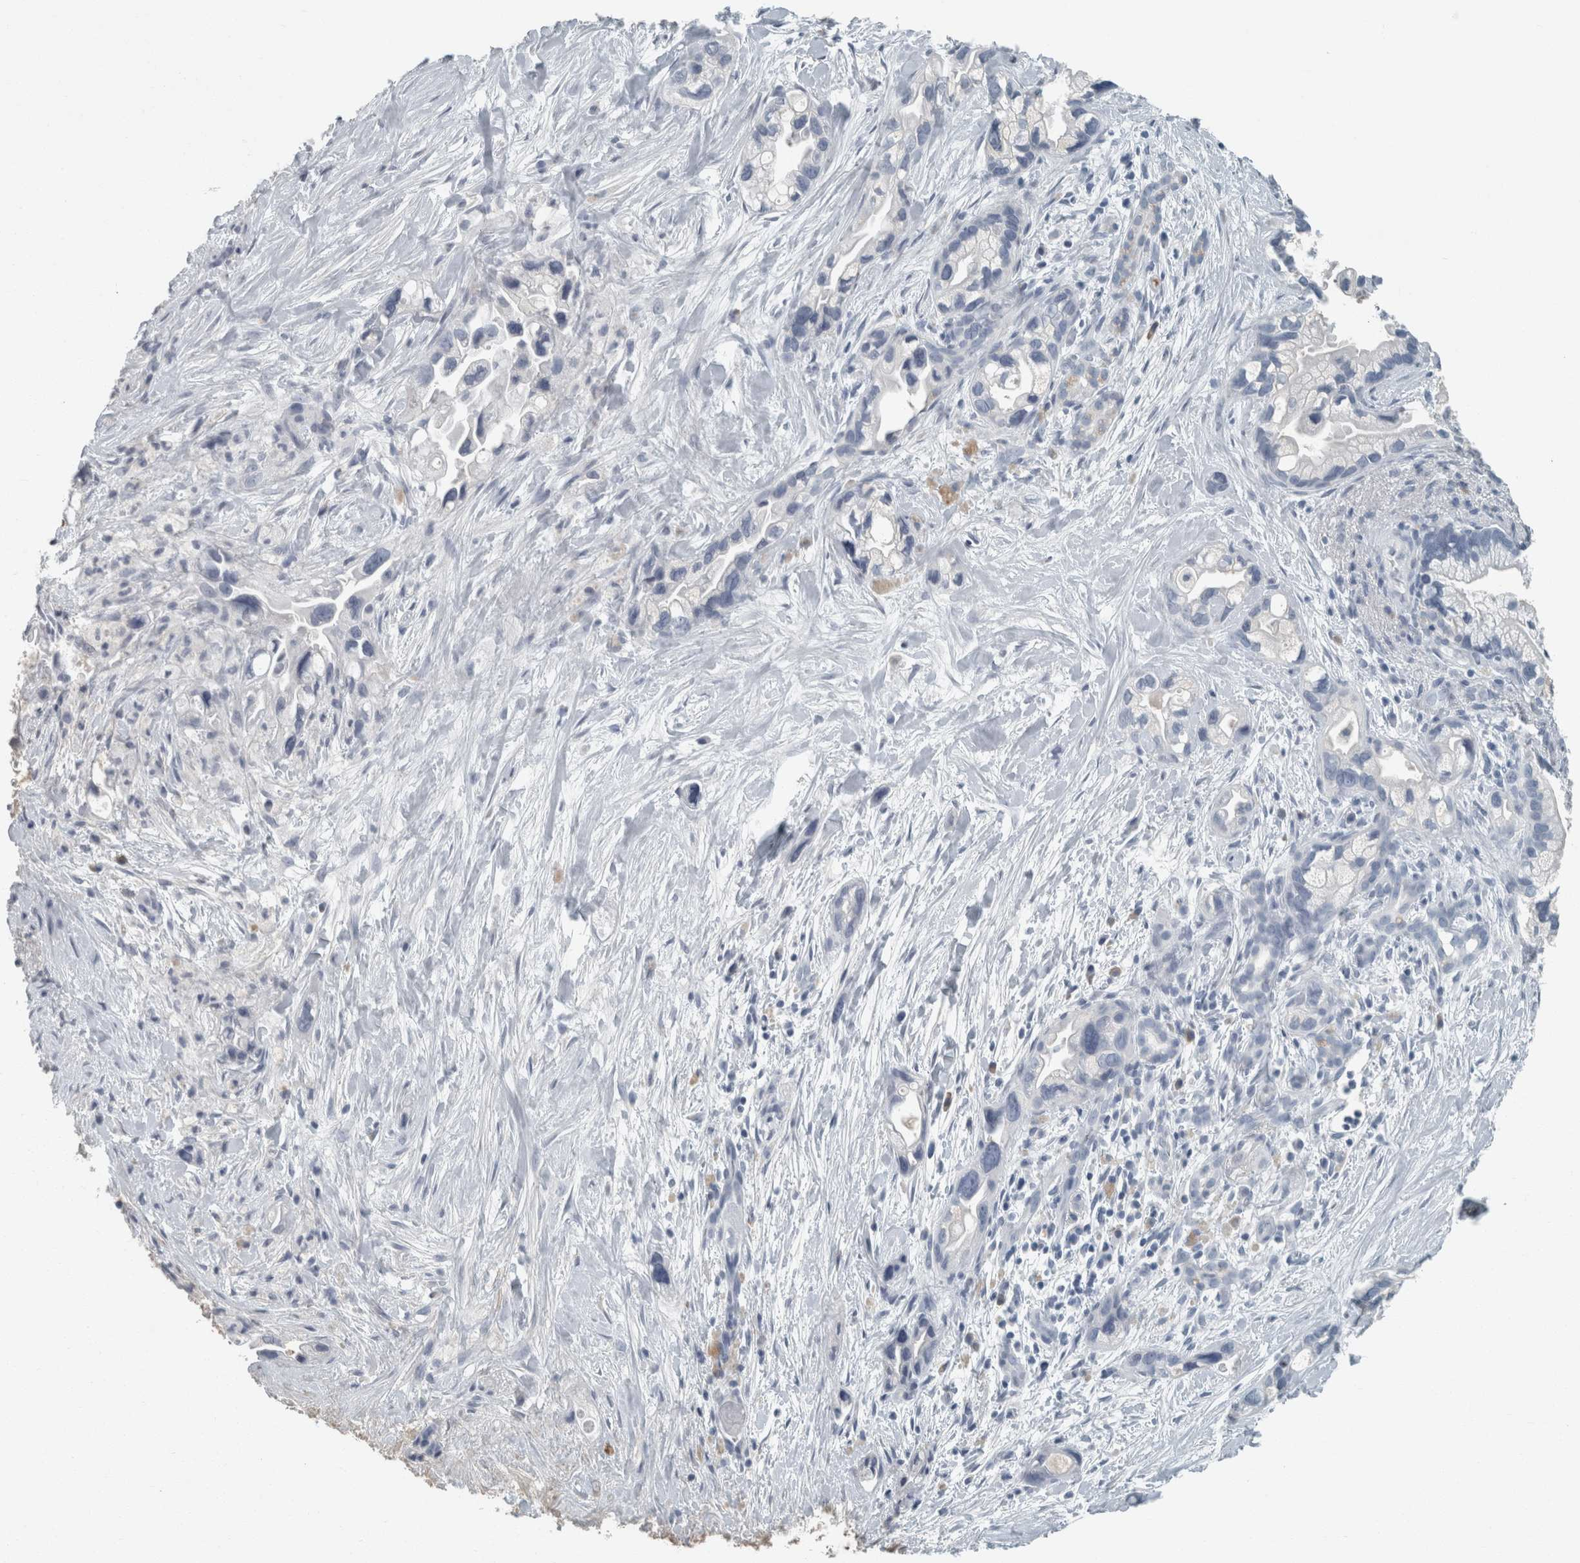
{"staining": {"intensity": "negative", "quantity": "none", "location": "none"}, "tissue": "pancreatic cancer", "cell_type": "Tumor cells", "image_type": "cancer", "snomed": [{"axis": "morphology", "description": "Adenocarcinoma, NOS"}, {"axis": "topography", "description": "Pancreas"}], "caption": "Immunohistochemistry (IHC) photomicrograph of human adenocarcinoma (pancreatic) stained for a protein (brown), which demonstrates no positivity in tumor cells.", "gene": "CHL1", "patient": {"sex": "female", "age": 77}}